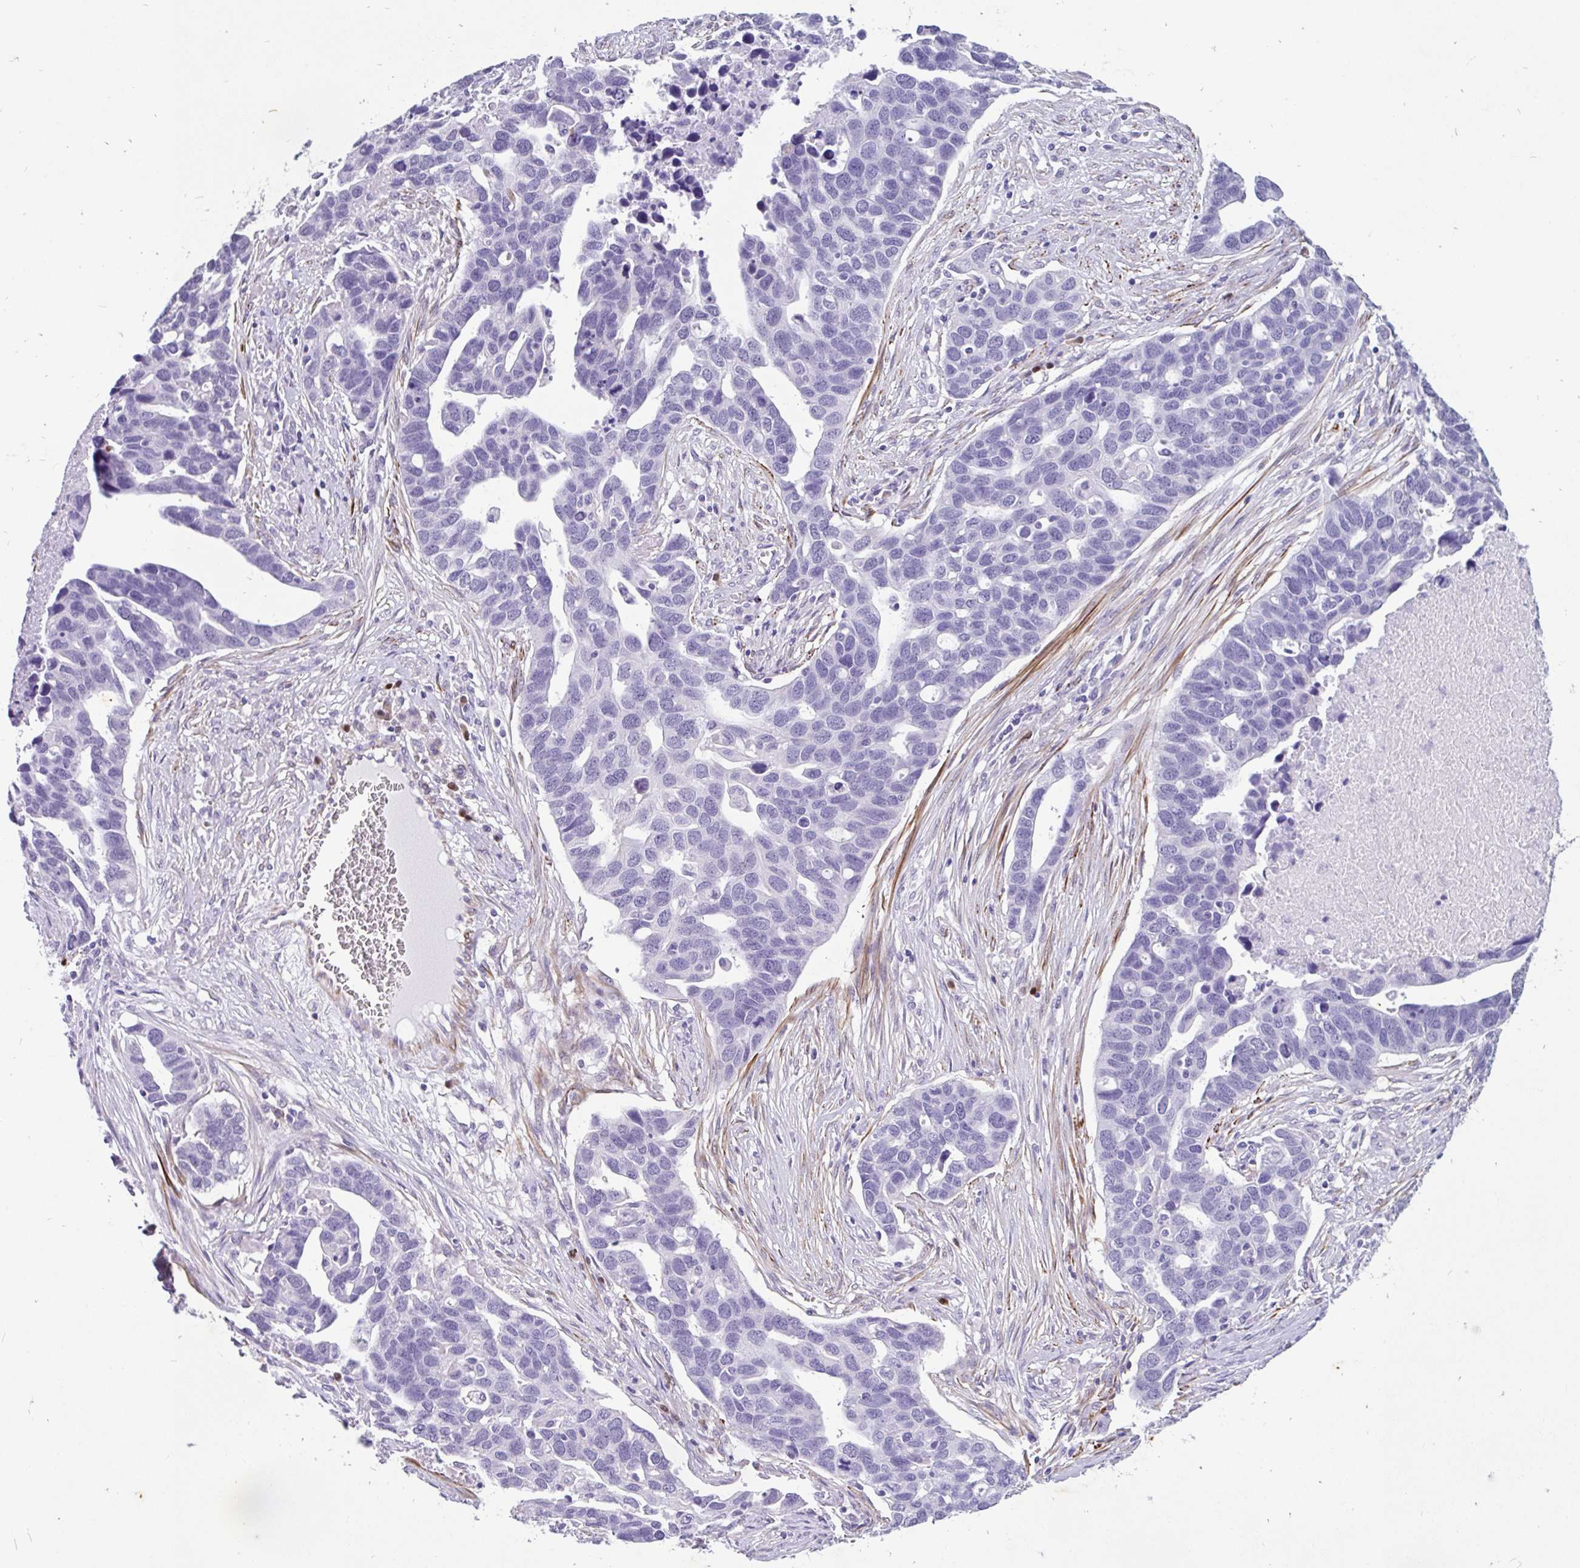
{"staining": {"intensity": "negative", "quantity": "none", "location": "none"}, "tissue": "ovarian cancer", "cell_type": "Tumor cells", "image_type": "cancer", "snomed": [{"axis": "morphology", "description": "Cystadenocarcinoma, serous, NOS"}, {"axis": "topography", "description": "Ovary"}], "caption": "The micrograph demonstrates no significant expression in tumor cells of ovarian serous cystadenocarcinoma.", "gene": "EML5", "patient": {"sex": "female", "age": 54}}